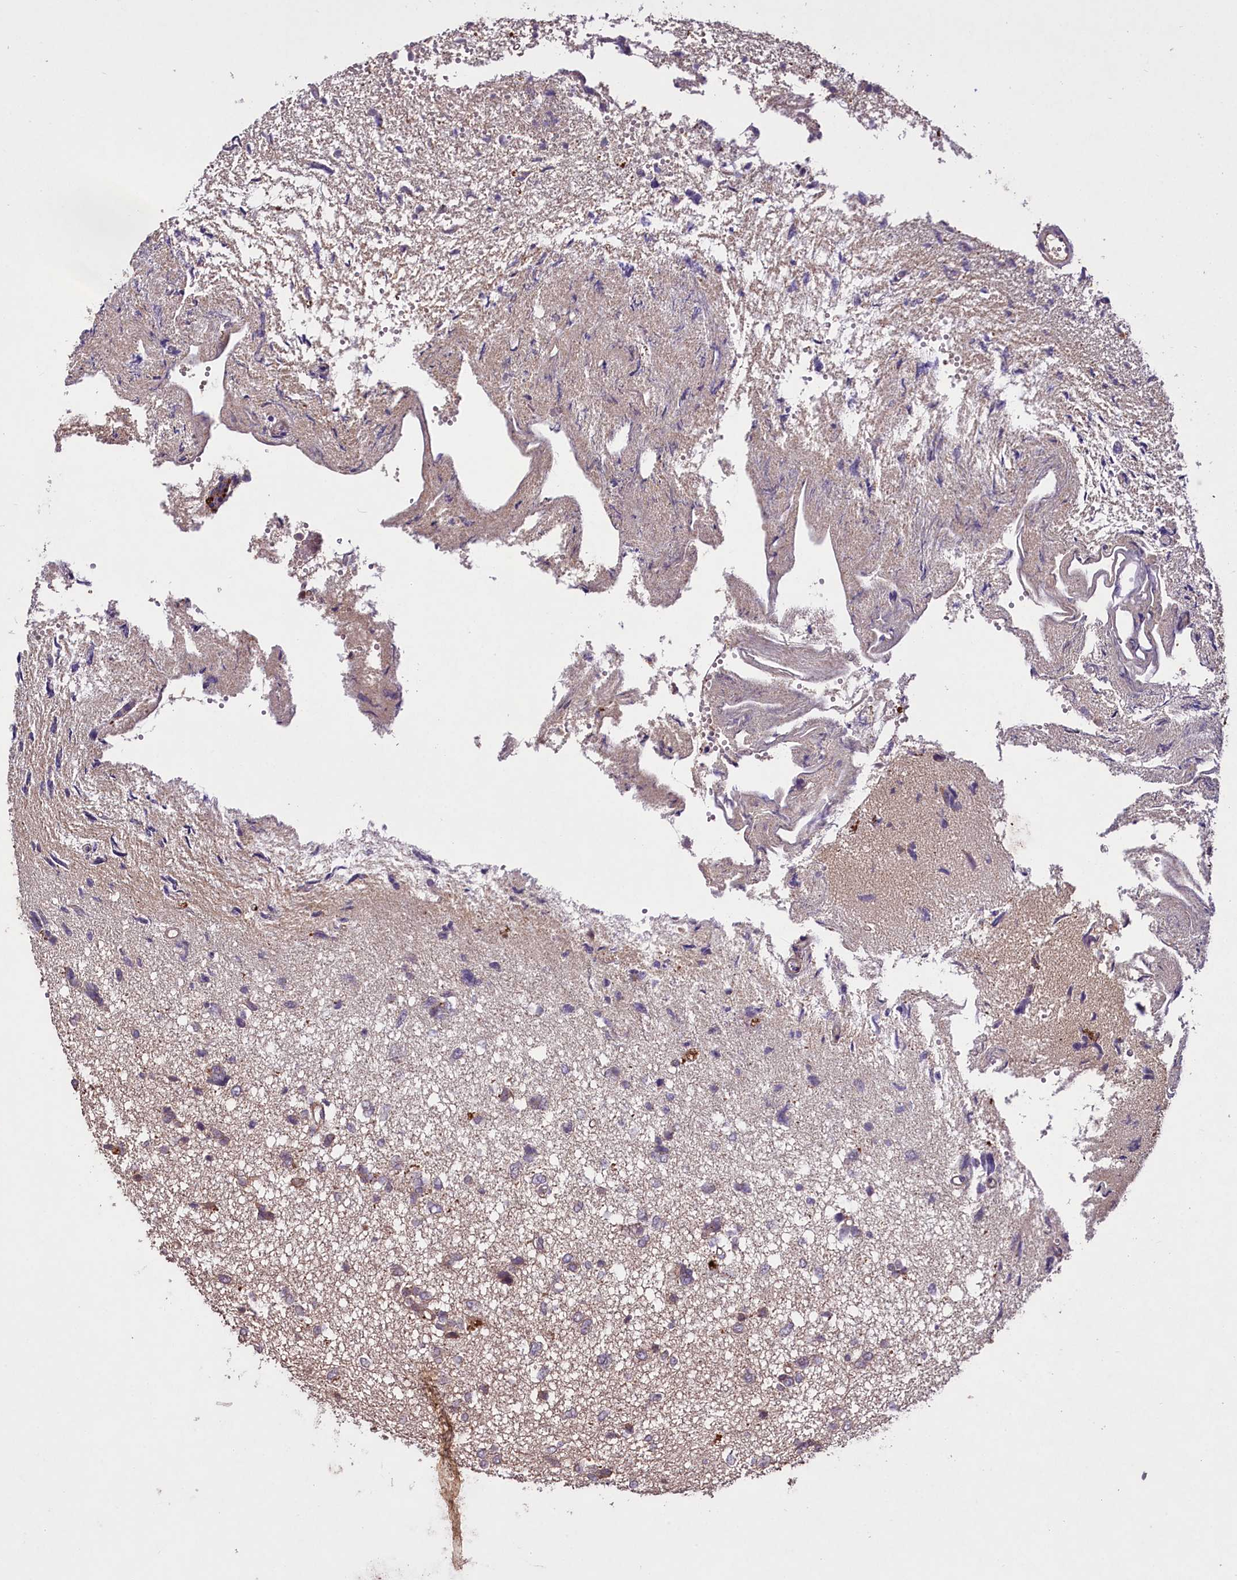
{"staining": {"intensity": "moderate", "quantity": "<25%", "location": "cytoplasmic/membranous"}, "tissue": "glioma", "cell_type": "Tumor cells", "image_type": "cancer", "snomed": [{"axis": "morphology", "description": "Glioma, malignant, High grade"}, {"axis": "topography", "description": "Brain"}], "caption": "A brown stain highlights moderate cytoplasmic/membranous expression of a protein in glioma tumor cells. The staining was performed using DAB to visualize the protein expression in brown, while the nuclei were stained in blue with hematoxylin (Magnification: 20x).", "gene": "TNPO3", "patient": {"sex": "female", "age": 59}}